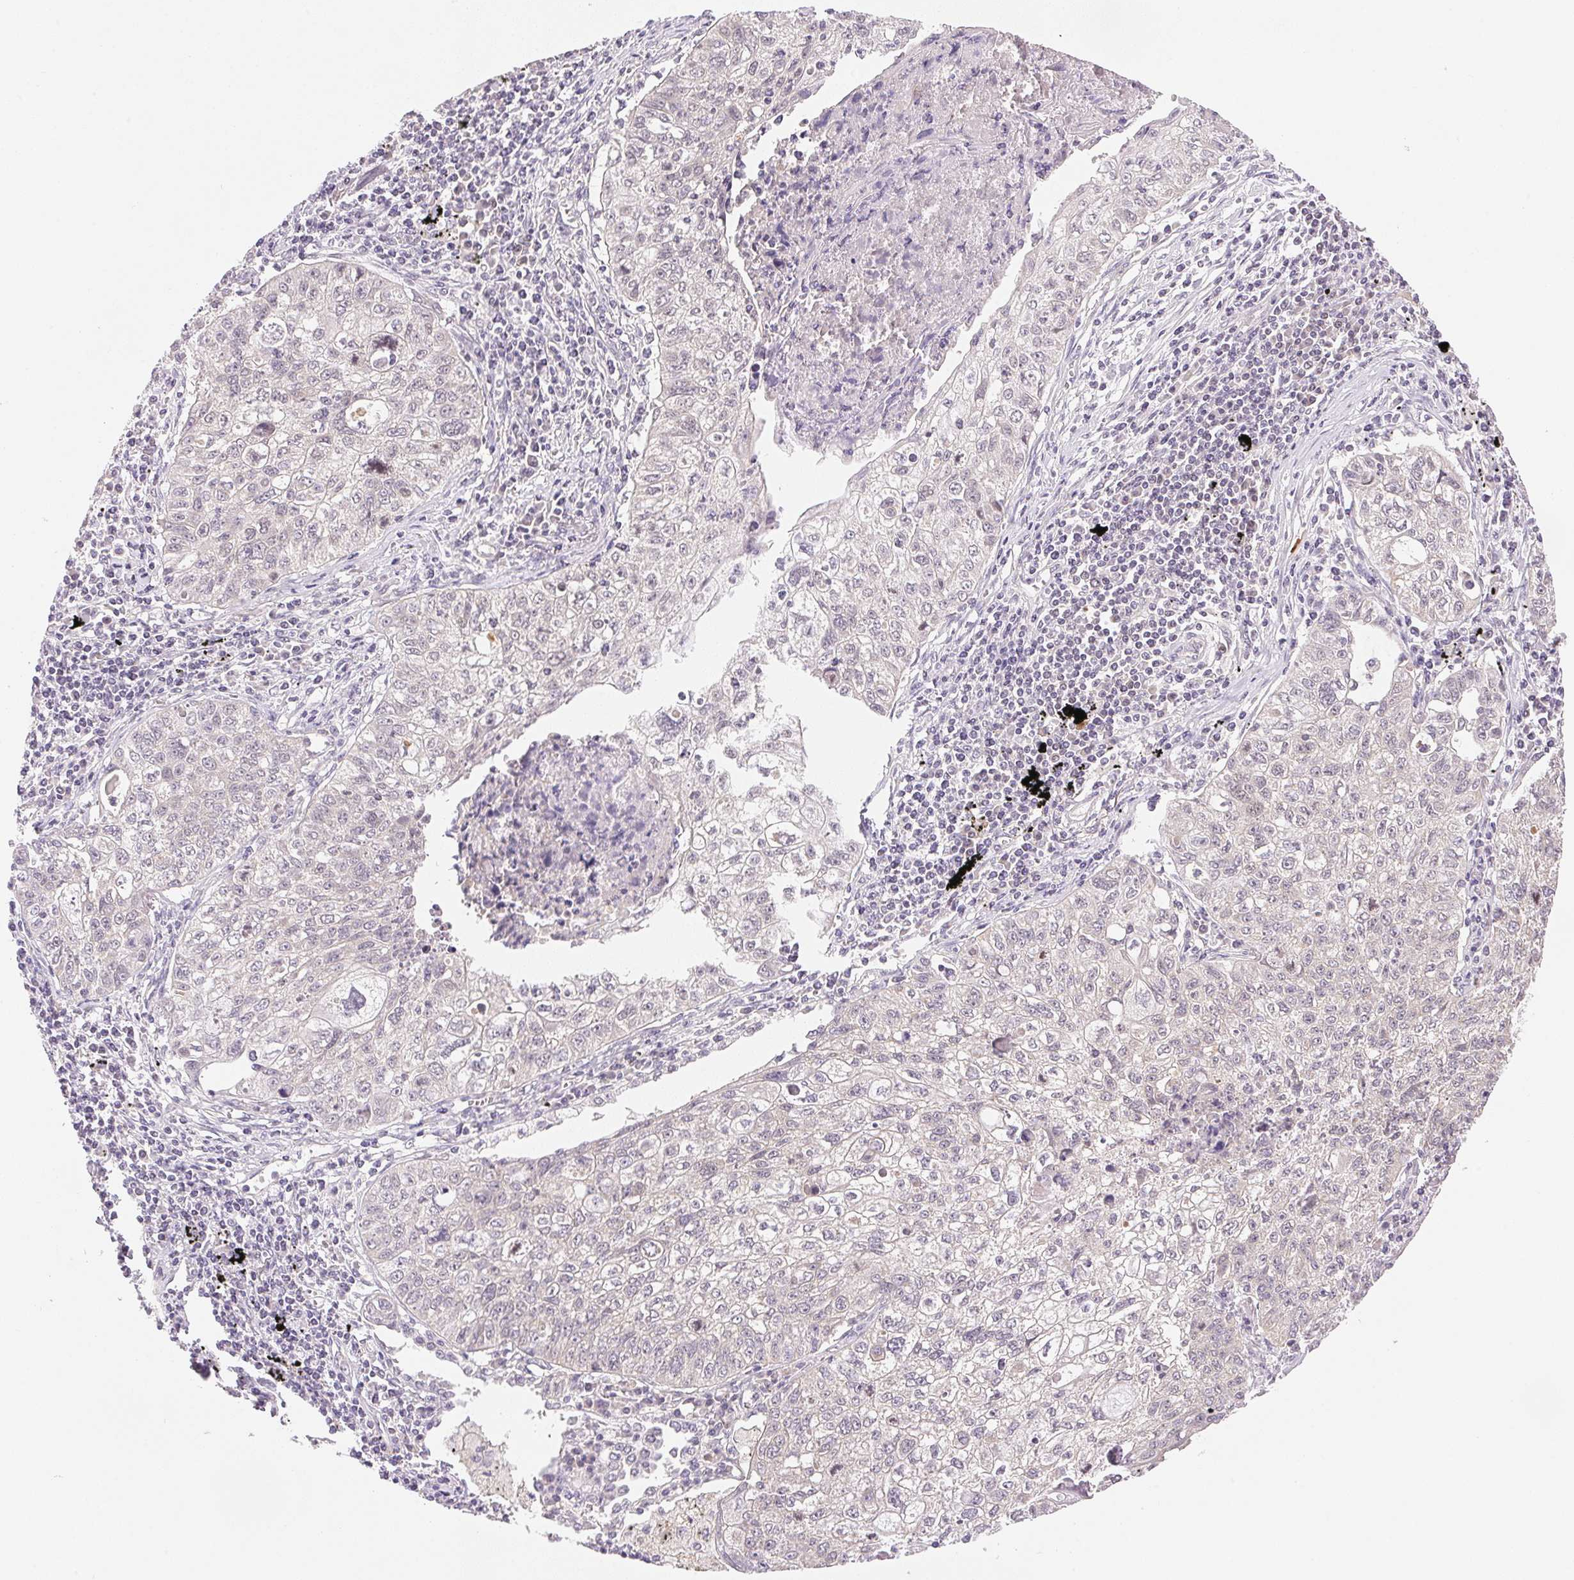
{"staining": {"intensity": "negative", "quantity": "none", "location": "none"}, "tissue": "lung cancer", "cell_type": "Tumor cells", "image_type": "cancer", "snomed": [{"axis": "morphology", "description": "Normal morphology"}, {"axis": "morphology", "description": "Aneuploidy"}, {"axis": "morphology", "description": "Squamous cell carcinoma, NOS"}, {"axis": "topography", "description": "Lymph node"}, {"axis": "topography", "description": "Lung"}], "caption": "Immunohistochemical staining of human lung cancer (squamous cell carcinoma) reveals no significant expression in tumor cells.", "gene": "BNIP5", "patient": {"sex": "female", "age": 76}}